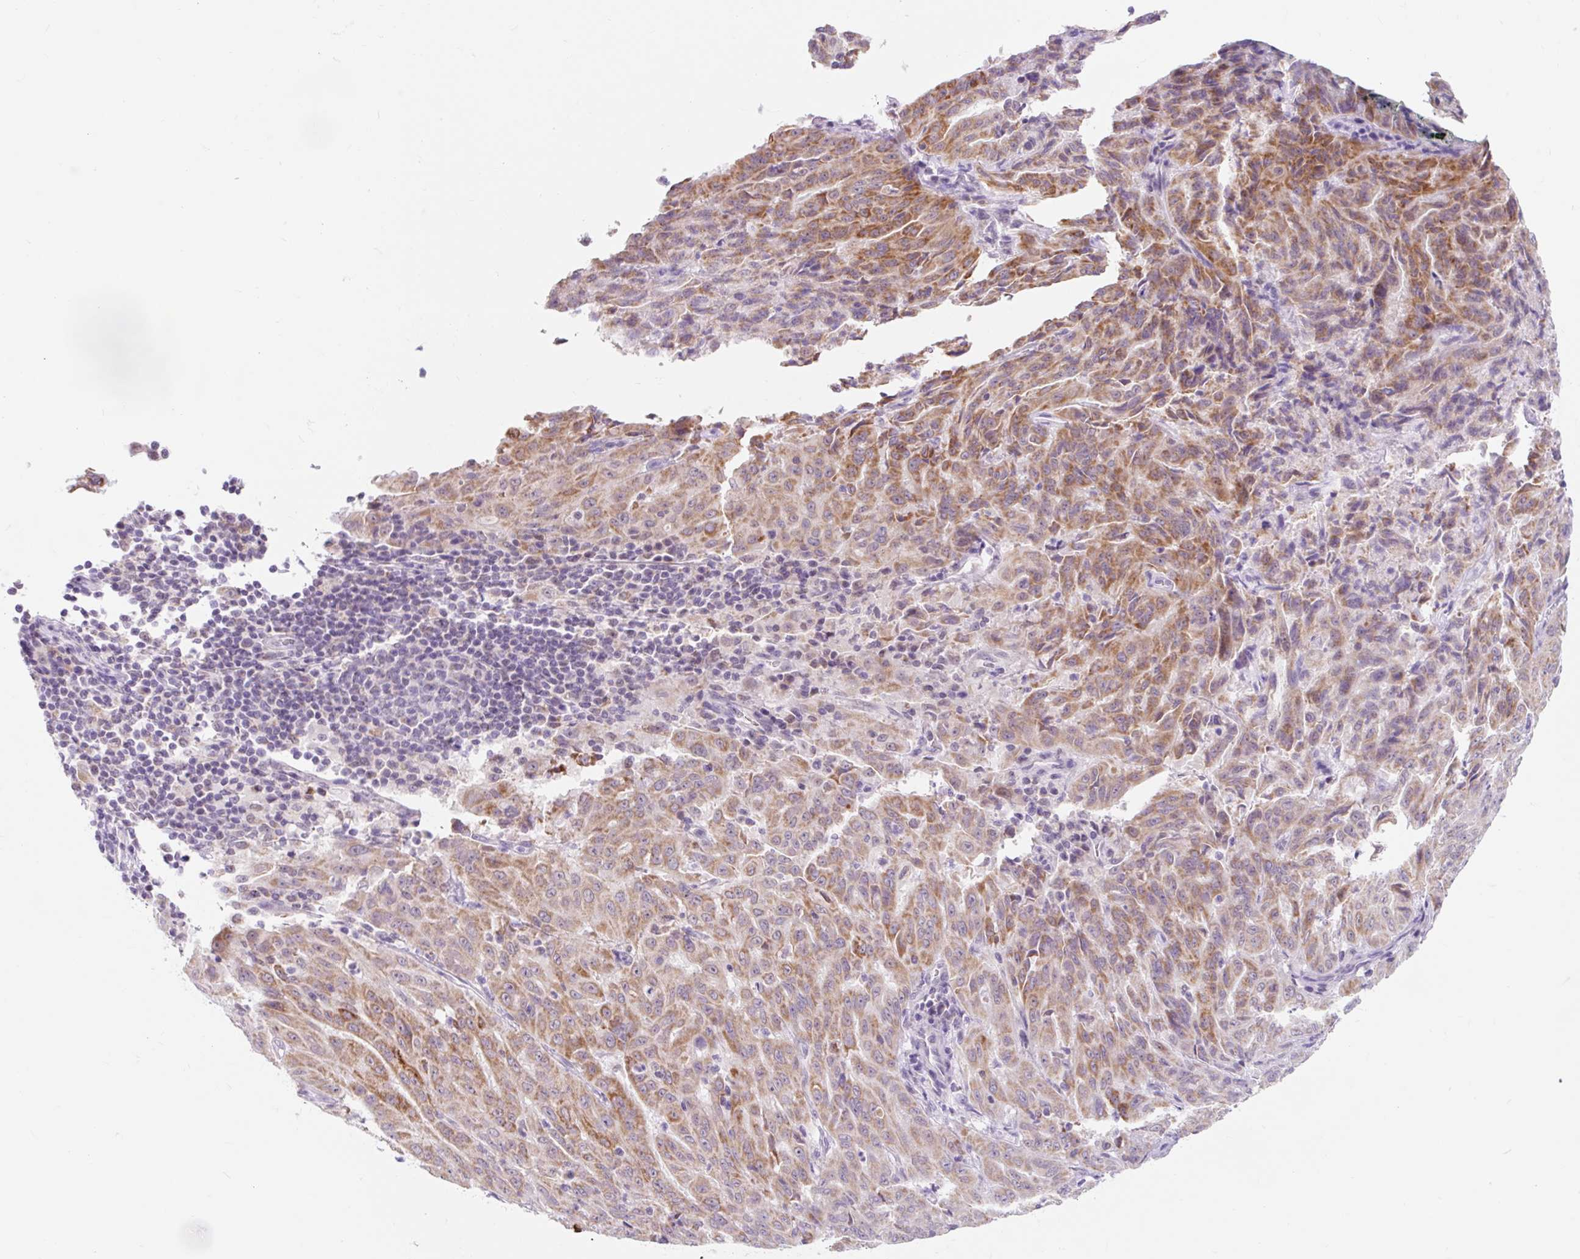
{"staining": {"intensity": "moderate", "quantity": ">75%", "location": "cytoplasmic/membranous"}, "tissue": "pancreatic cancer", "cell_type": "Tumor cells", "image_type": "cancer", "snomed": [{"axis": "morphology", "description": "Adenocarcinoma, NOS"}, {"axis": "topography", "description": "Pancreas"}], "caption": "Immunohistochemistry staining of pancreatic cancer, which displays medium levels of moderate cytoplasmic/membranous expression in approximately >75% of tumor cells indicating moderate cytoplasmic/membranous protein positivity. The staining was performed using DAB (brown) for protein detection and nuclei were counterstained in hematoxylin (blue).", "gene": "ITPK1", "patient": {"sex": "male", "age": 63}}